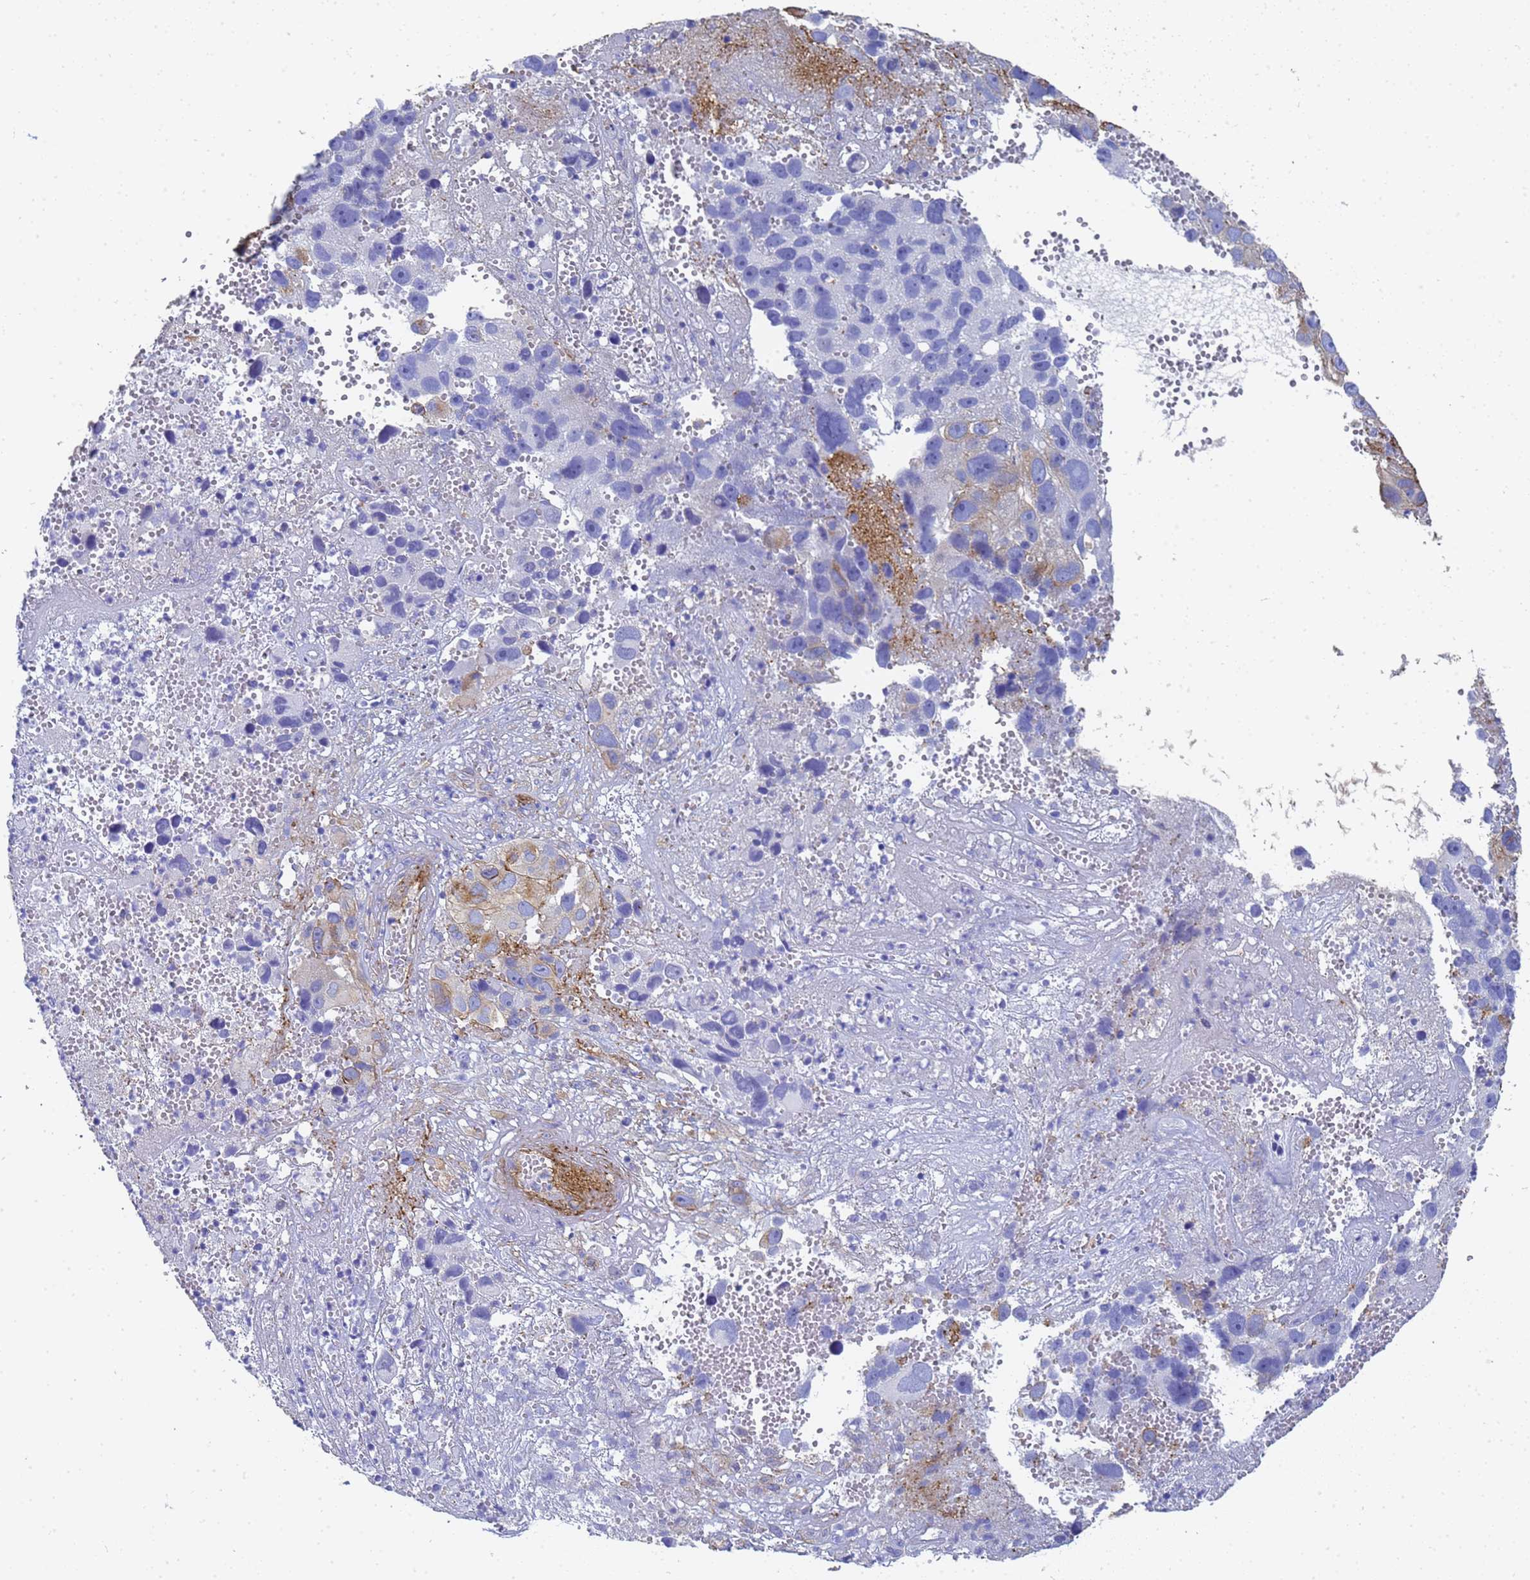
{"staining": {"intensity": "negative", "quantity": "none", "location": "none"}, "tissue": "melanoma", "cell_type": "Tumor cells", "image_type": "cancer", "snomed": [{"axis": "morphology", "description": "Malignant melanoma, NOS"}, {"axis": "topography", "description": "Skin"}], "caption": "Protein analysis of malignant melanoma displays no significant expression in tumor cells.", "gene": "TUBB1", "patient": {"sex": "male", "age": 84}}